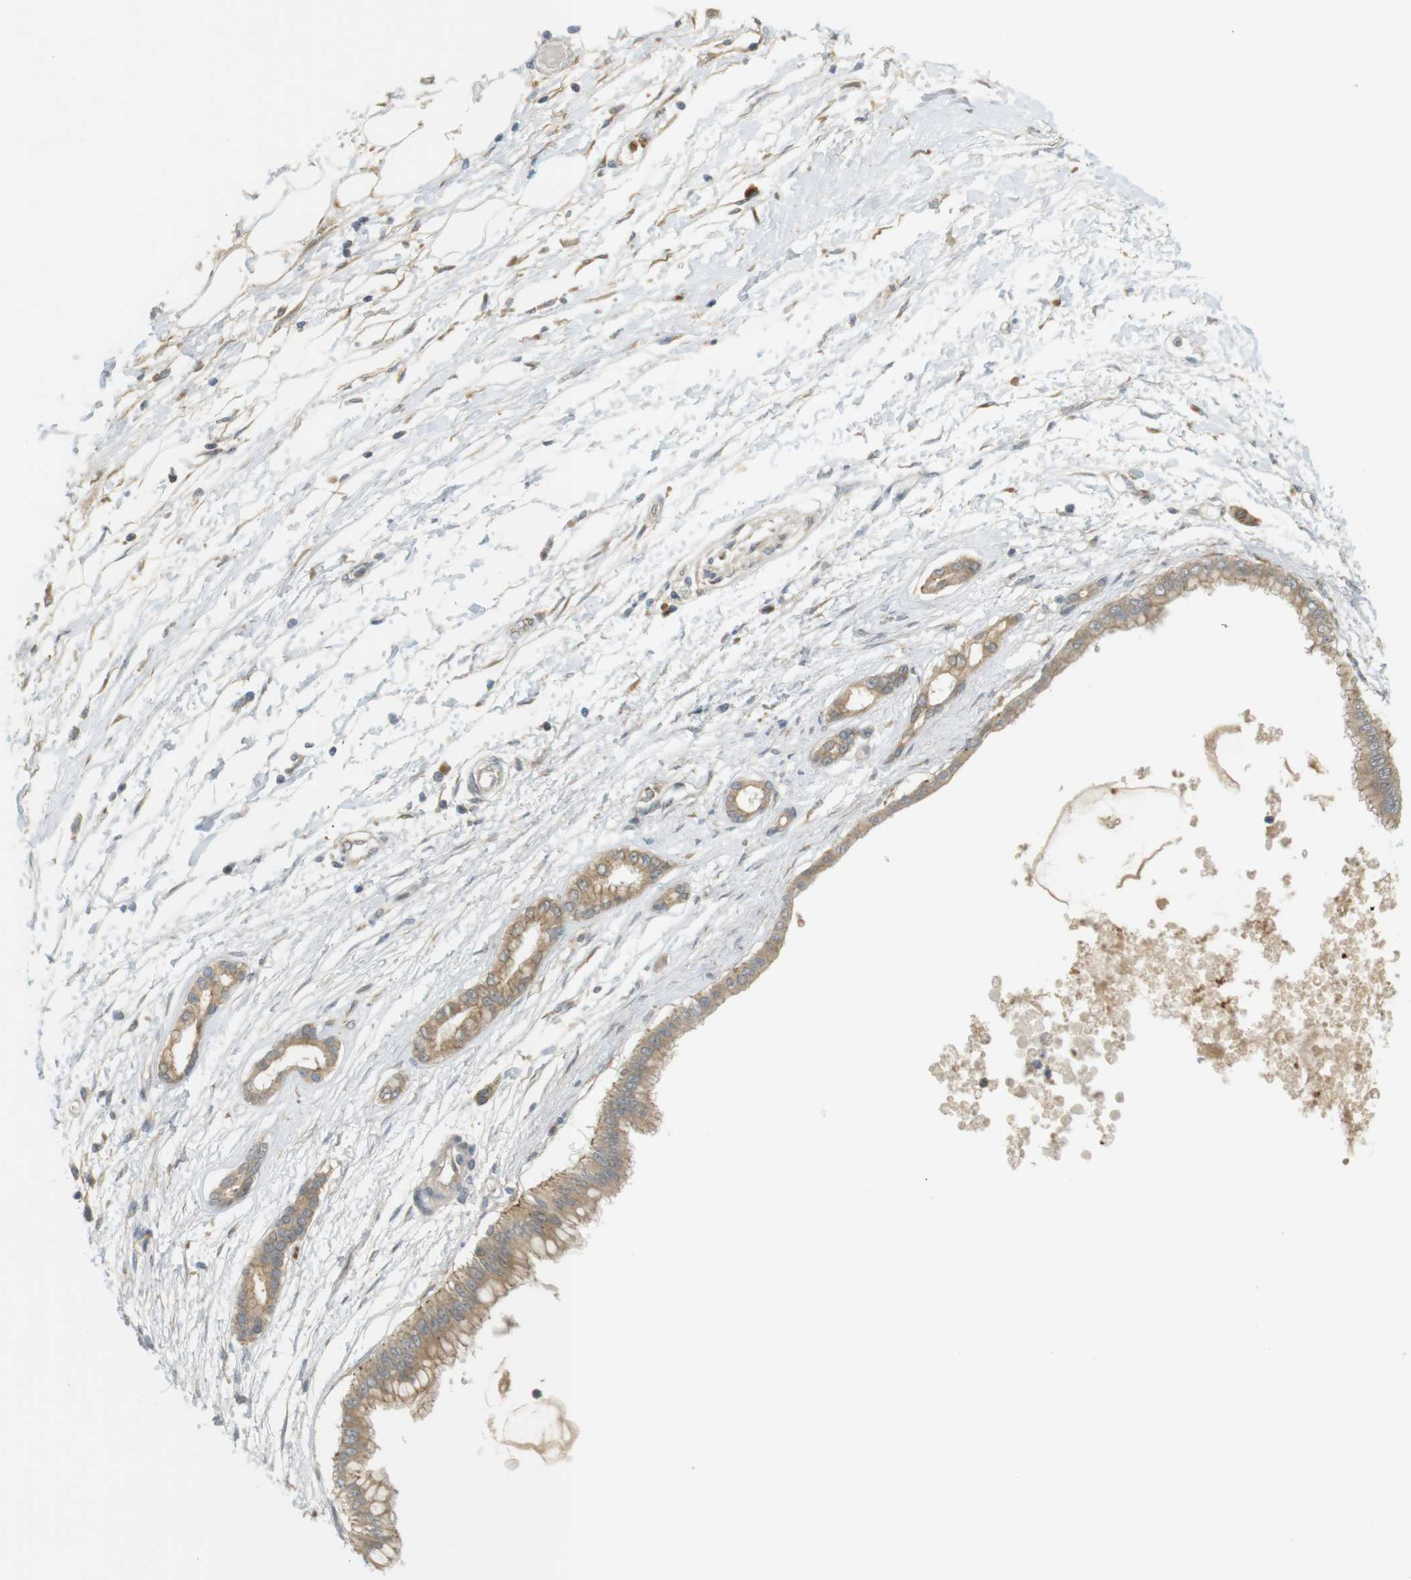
{"staining": {"intensity": "moderate", "quantity": ">75%", "location": "cytoplasmic/membranous"}, "tissue": "pancreatic cancer", "cell_type": "Tumor cells", "image_type": "cancer", "snomed": [{"axis": "morphology", "description": "Adenocarcinoma, NOS"}, {"axis": "topography", "description": "Pancreas"}], "caption": "Moderate cytoplasmic/membranous protein staining is present in approximately >75% of tumor cells in pancreatic cancer.", "gene": "CLRN3", "patient": {"sex": "male", "age": 56}}